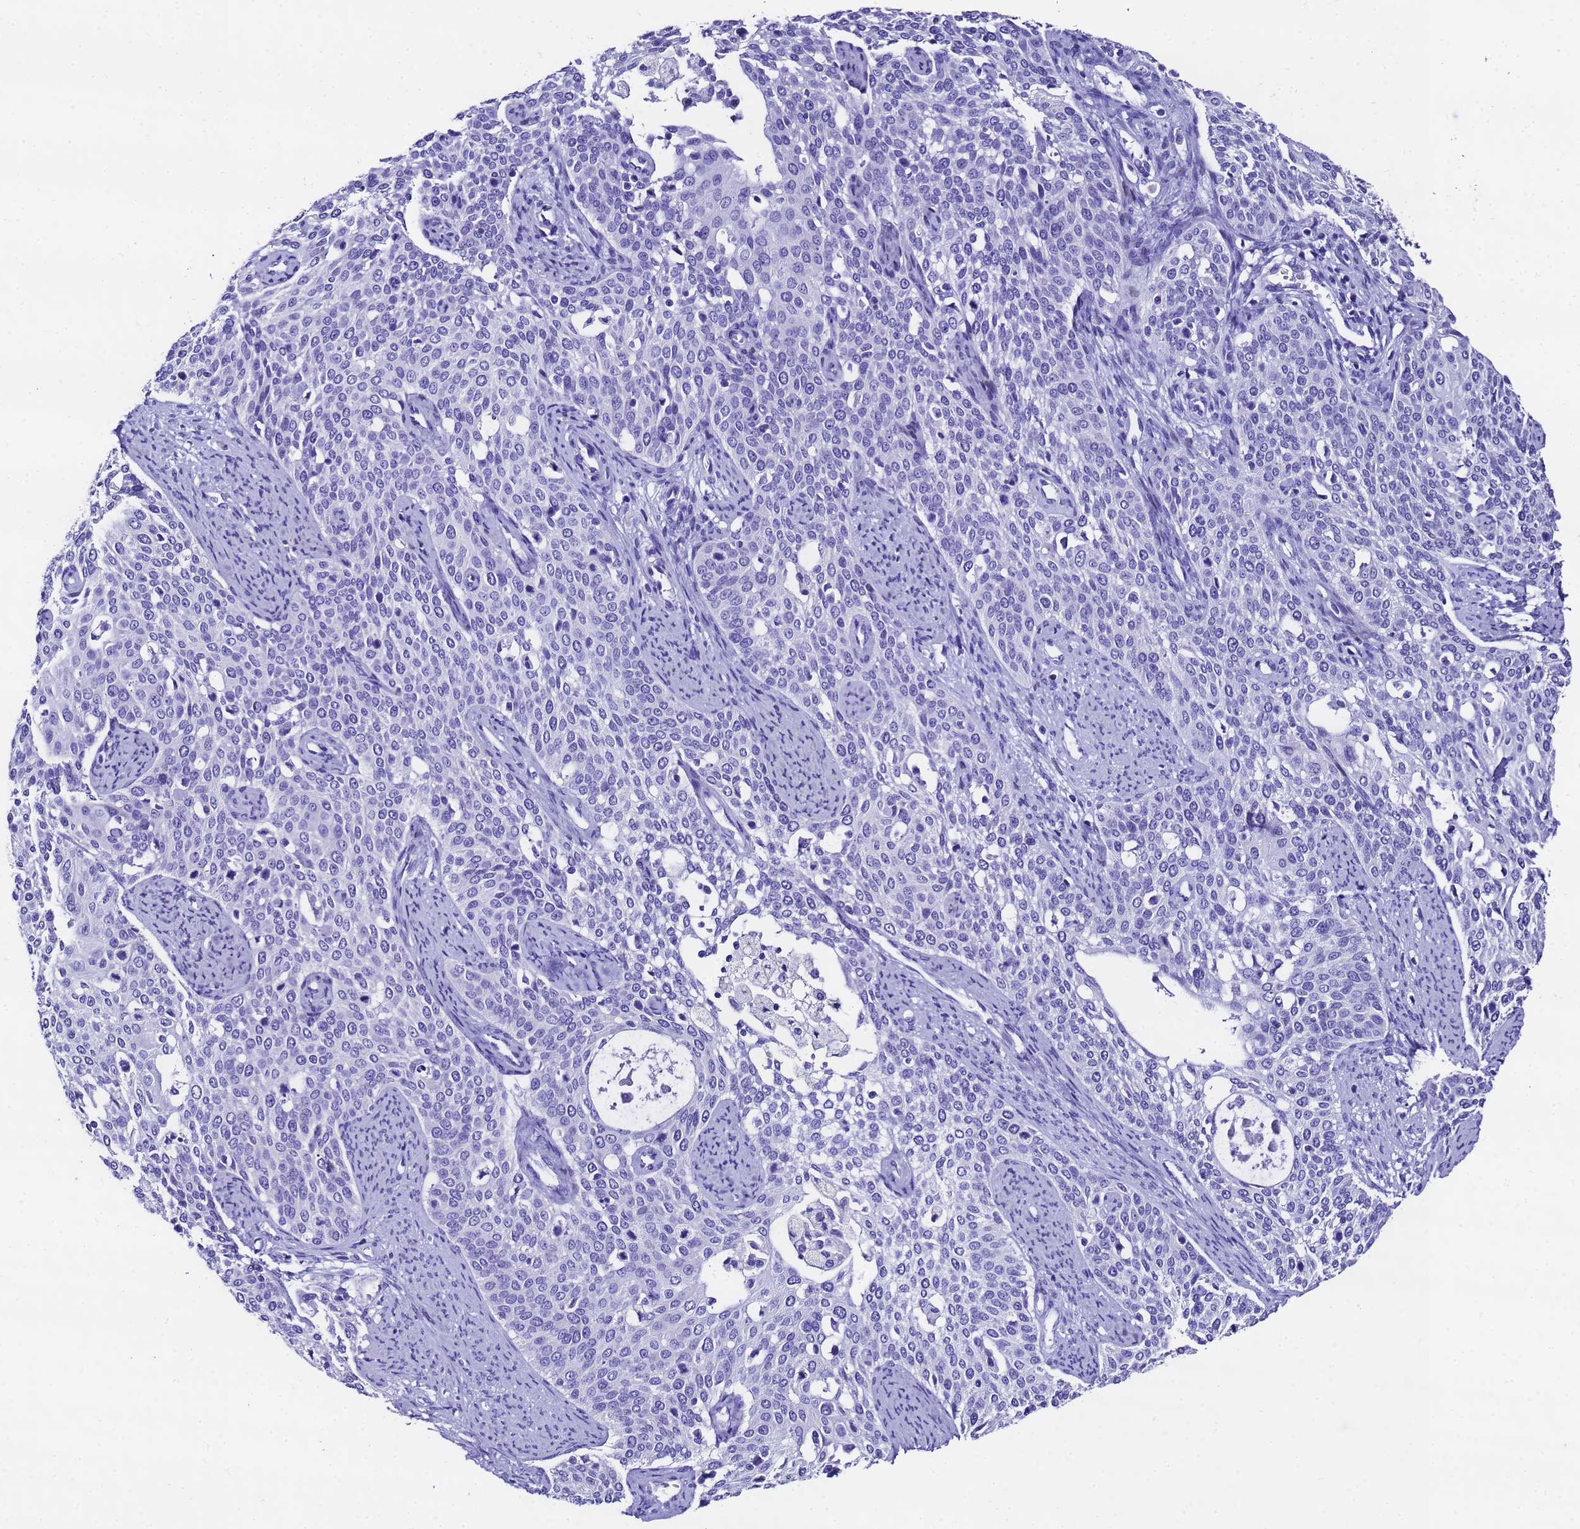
{"staining": {"intensity": "negative", "quantity": "none", "location": "none"}, "tissue": "cervical cancer", "cell_type": "Tumor cells", "image_type": "cancer", "snomed": [{"axis": "morphology", "description": "Squamous cell carcinoma, NOS"}, {"axis": "topography", "description": "Cervix"}], "caption": "This is an immunohistochemistry (IHC) photomicrograph of human cervical cancer (squamous cell carcinoma). There is no expression in tumor cells.", "gene": "UGT2B10", "patient": {"sex": "female", "age": 44}}